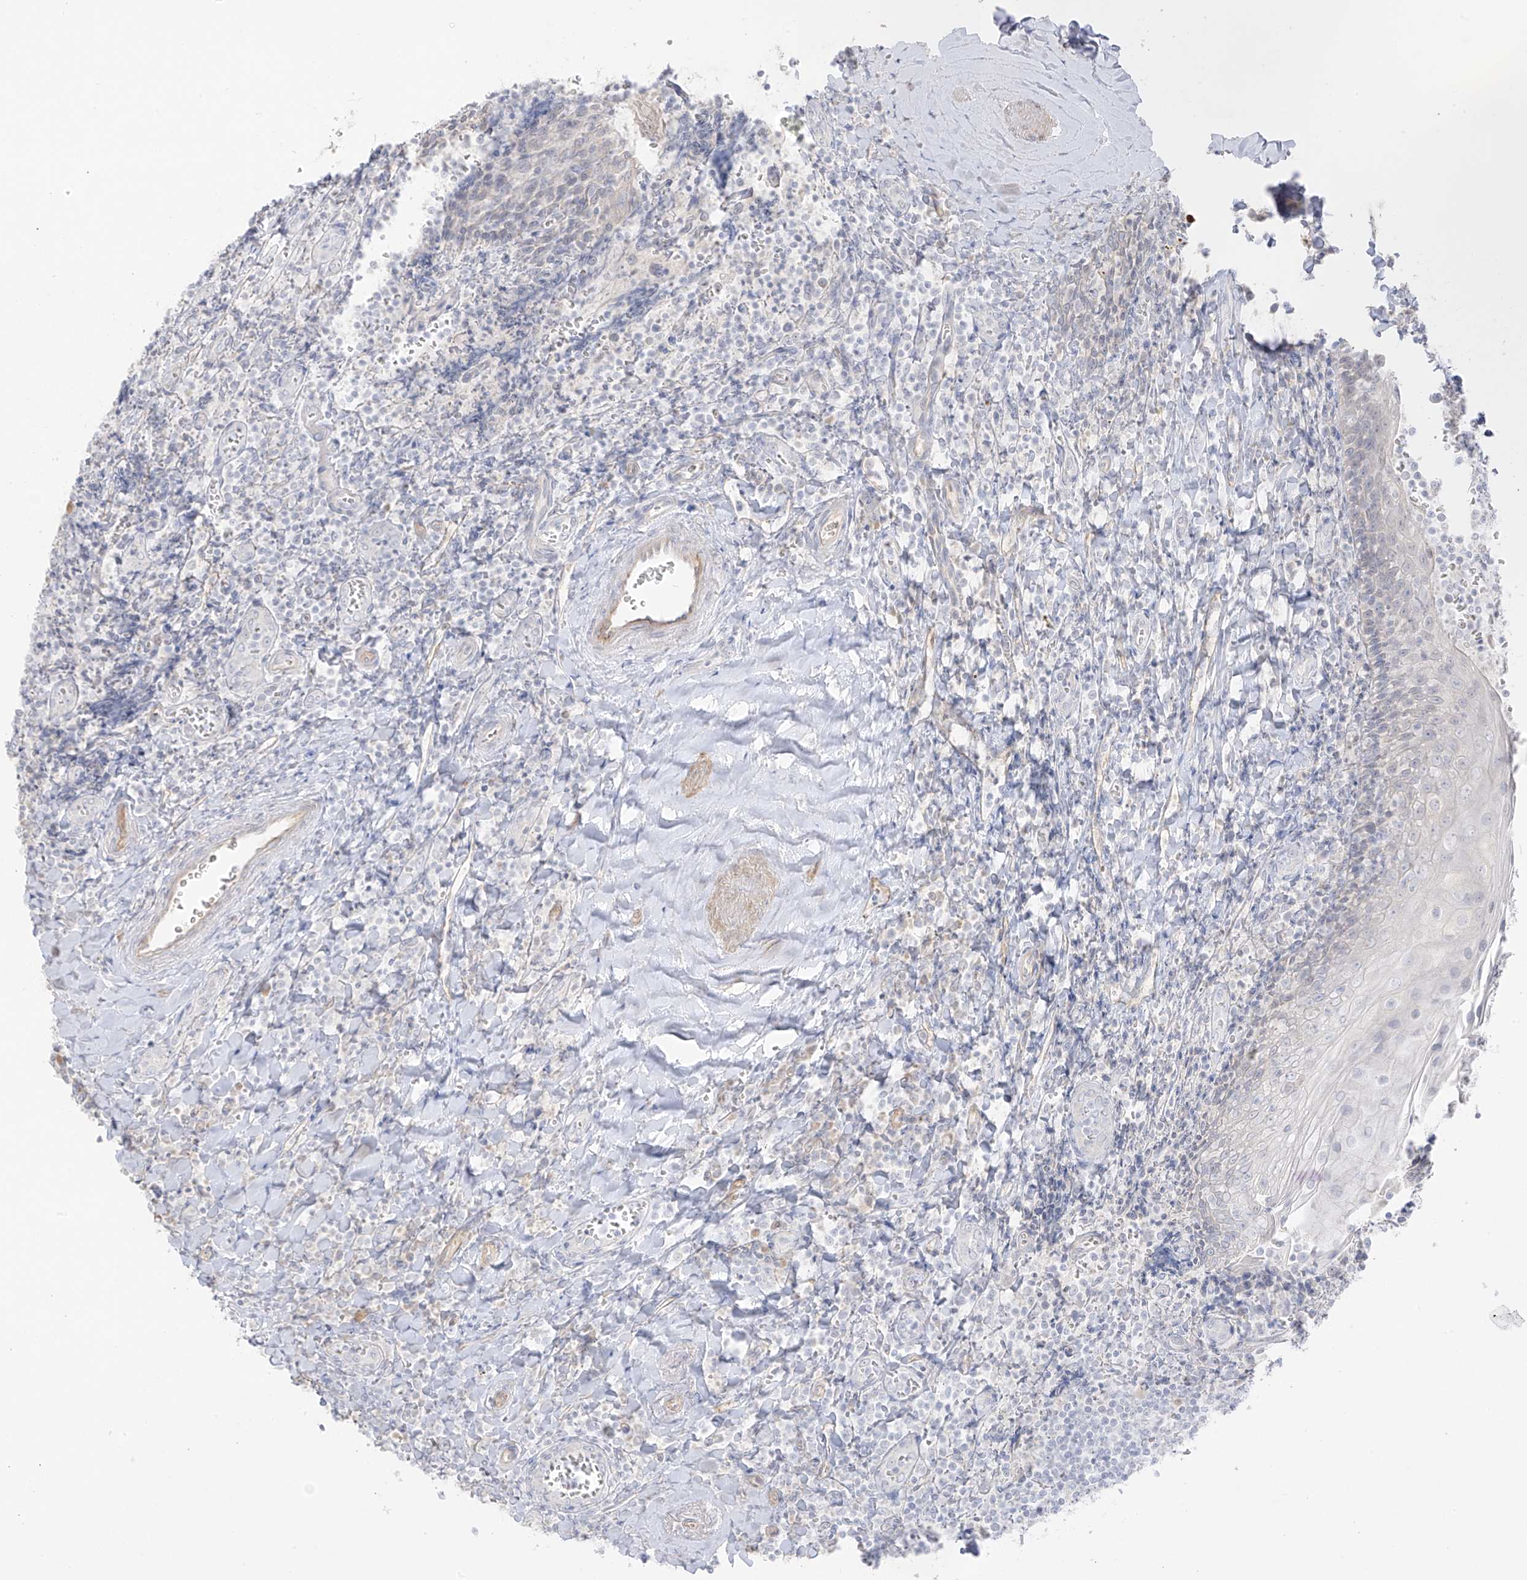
{"staining": {"intensity": "negative", "quantity": "none", "location": "none"}, "tissue": "tonsil", "cell_type": "Germinal center cells", "image_type": "normal", "snomed": [{"axis": "morphology", "description": "Normal tissue, NOS"}, {"axis": "topography", "description": "Tonsil"}], "caption": "Germinal center cells show no significant positivity in unremarkable tonsil.", "gene": "C11orf87", "patient": {"sex": "male", "age": 27}}